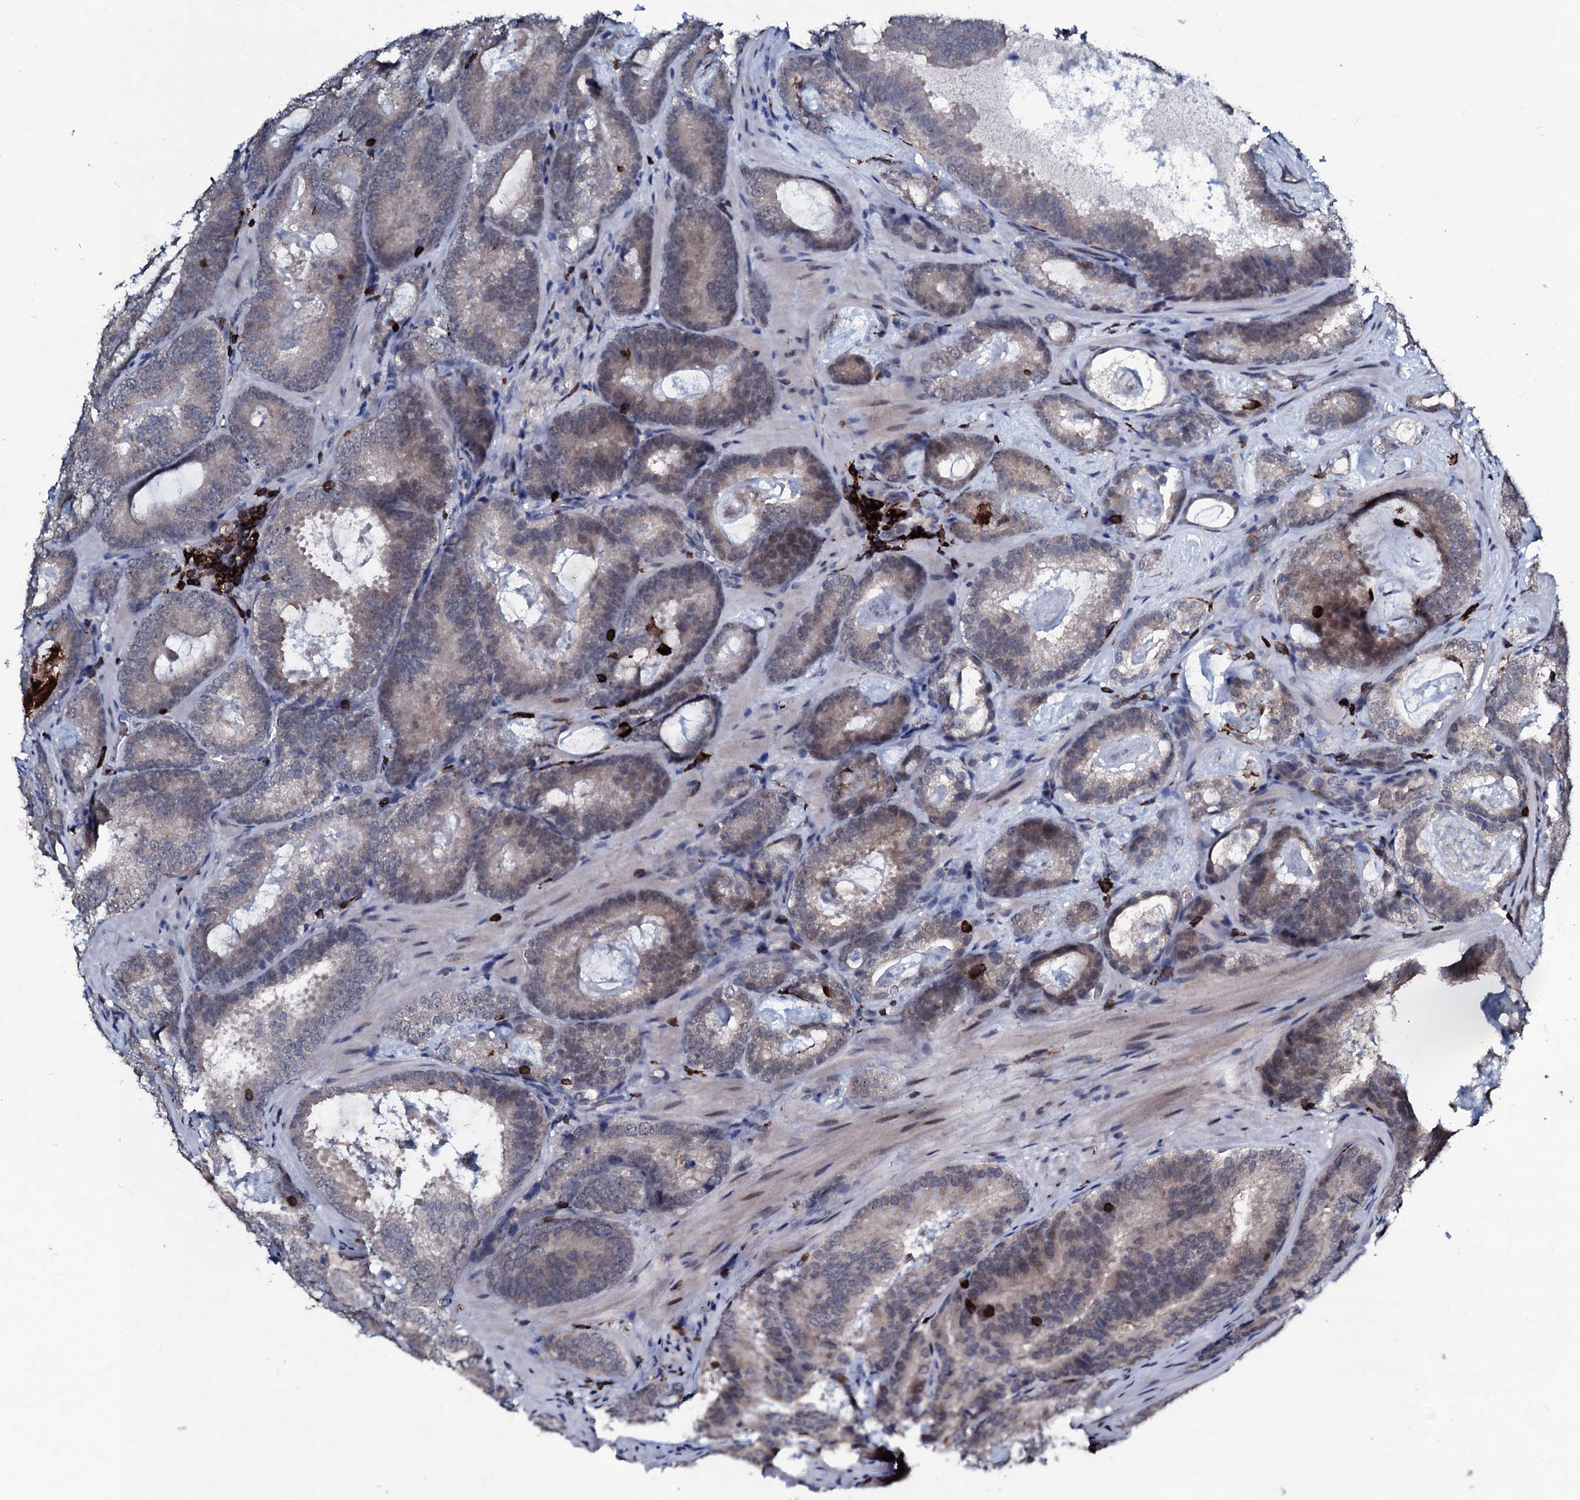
{"staining": {"intensity": "weak", "quantity": "<25%", "location": "cytoplasmic/membranous"}, "tissue": "prostate cancer", "cell_type": "Tumor cells", "image_type": "cancer", "snomed": [{"axis": "morphology", "description": "Adenocarcinoma, Low grade"}, {"axis": "topography", "description": "Prostate"}], "caption": "DAB immunohistochemical staining of human prostate low-grade adenocarcinoma exhibits no significant staining in tumor cells. (Stains: DAB immunohistochemistry (IHC) with hematoxylin counter stain, Microscopy: brightfield microscopy at high magnification).", "gene": "OGFOD2", "patient": {"sex": "male", "age": 60}}